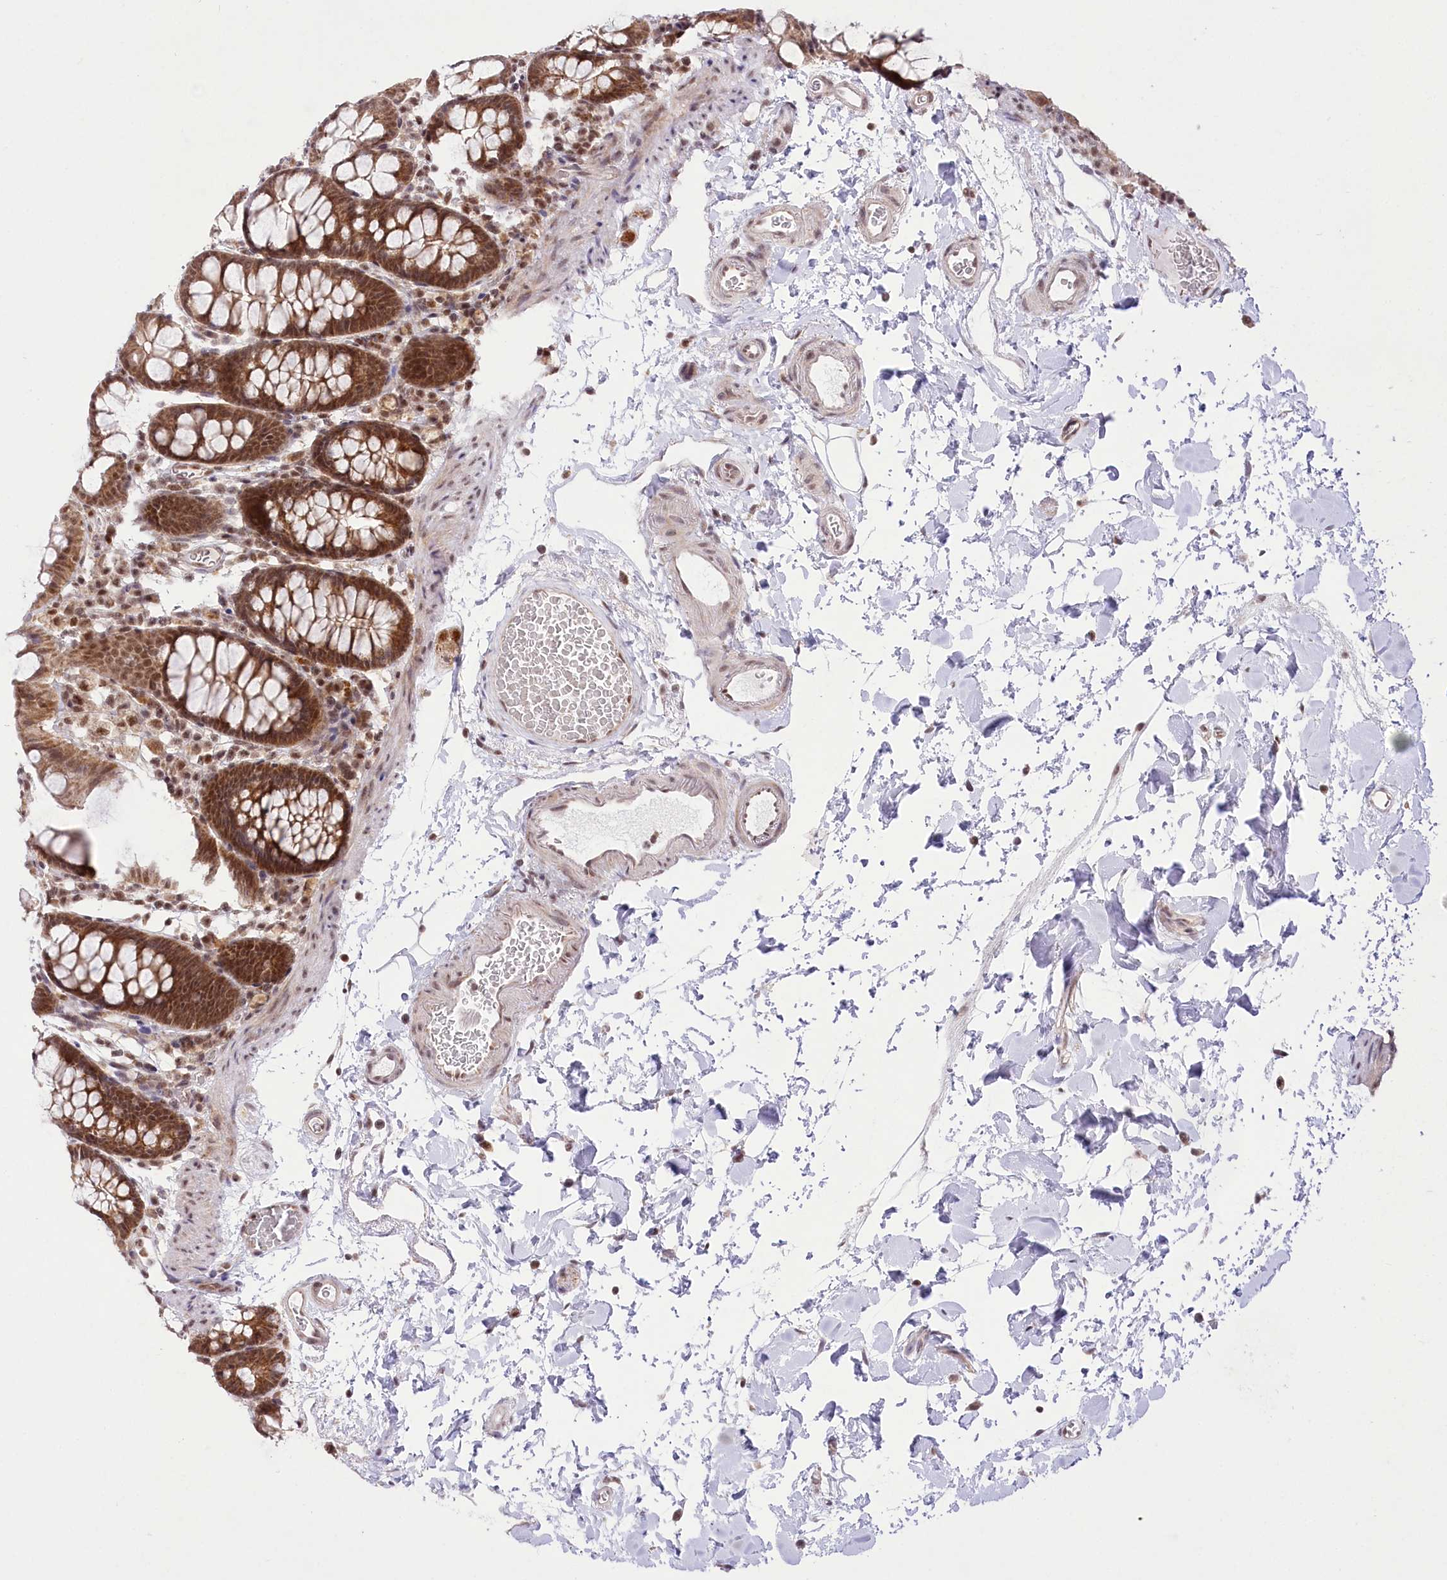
{"staining": {"intensity": "moderate", "quantity": ">75%", "location": "cytoplasmic/membranous,nuclear"}, "tissue": "colon", "cell_type": "Endothelial cells", "image_type": "normal", "snomed": [{"axis": "morphology", "description": "Normal tissue, NOS"}, {"axis": "topography", "description": "Colon"}], "caption": "Immunohistochemistry of benign human colon demonstrates medium levels of moderate cytoplasmic/membranous,nuclear expression in approximately >75% of endothelial cells.", "gene": "ZMAT2", "patient": {"sex": "male", "age": 75}}